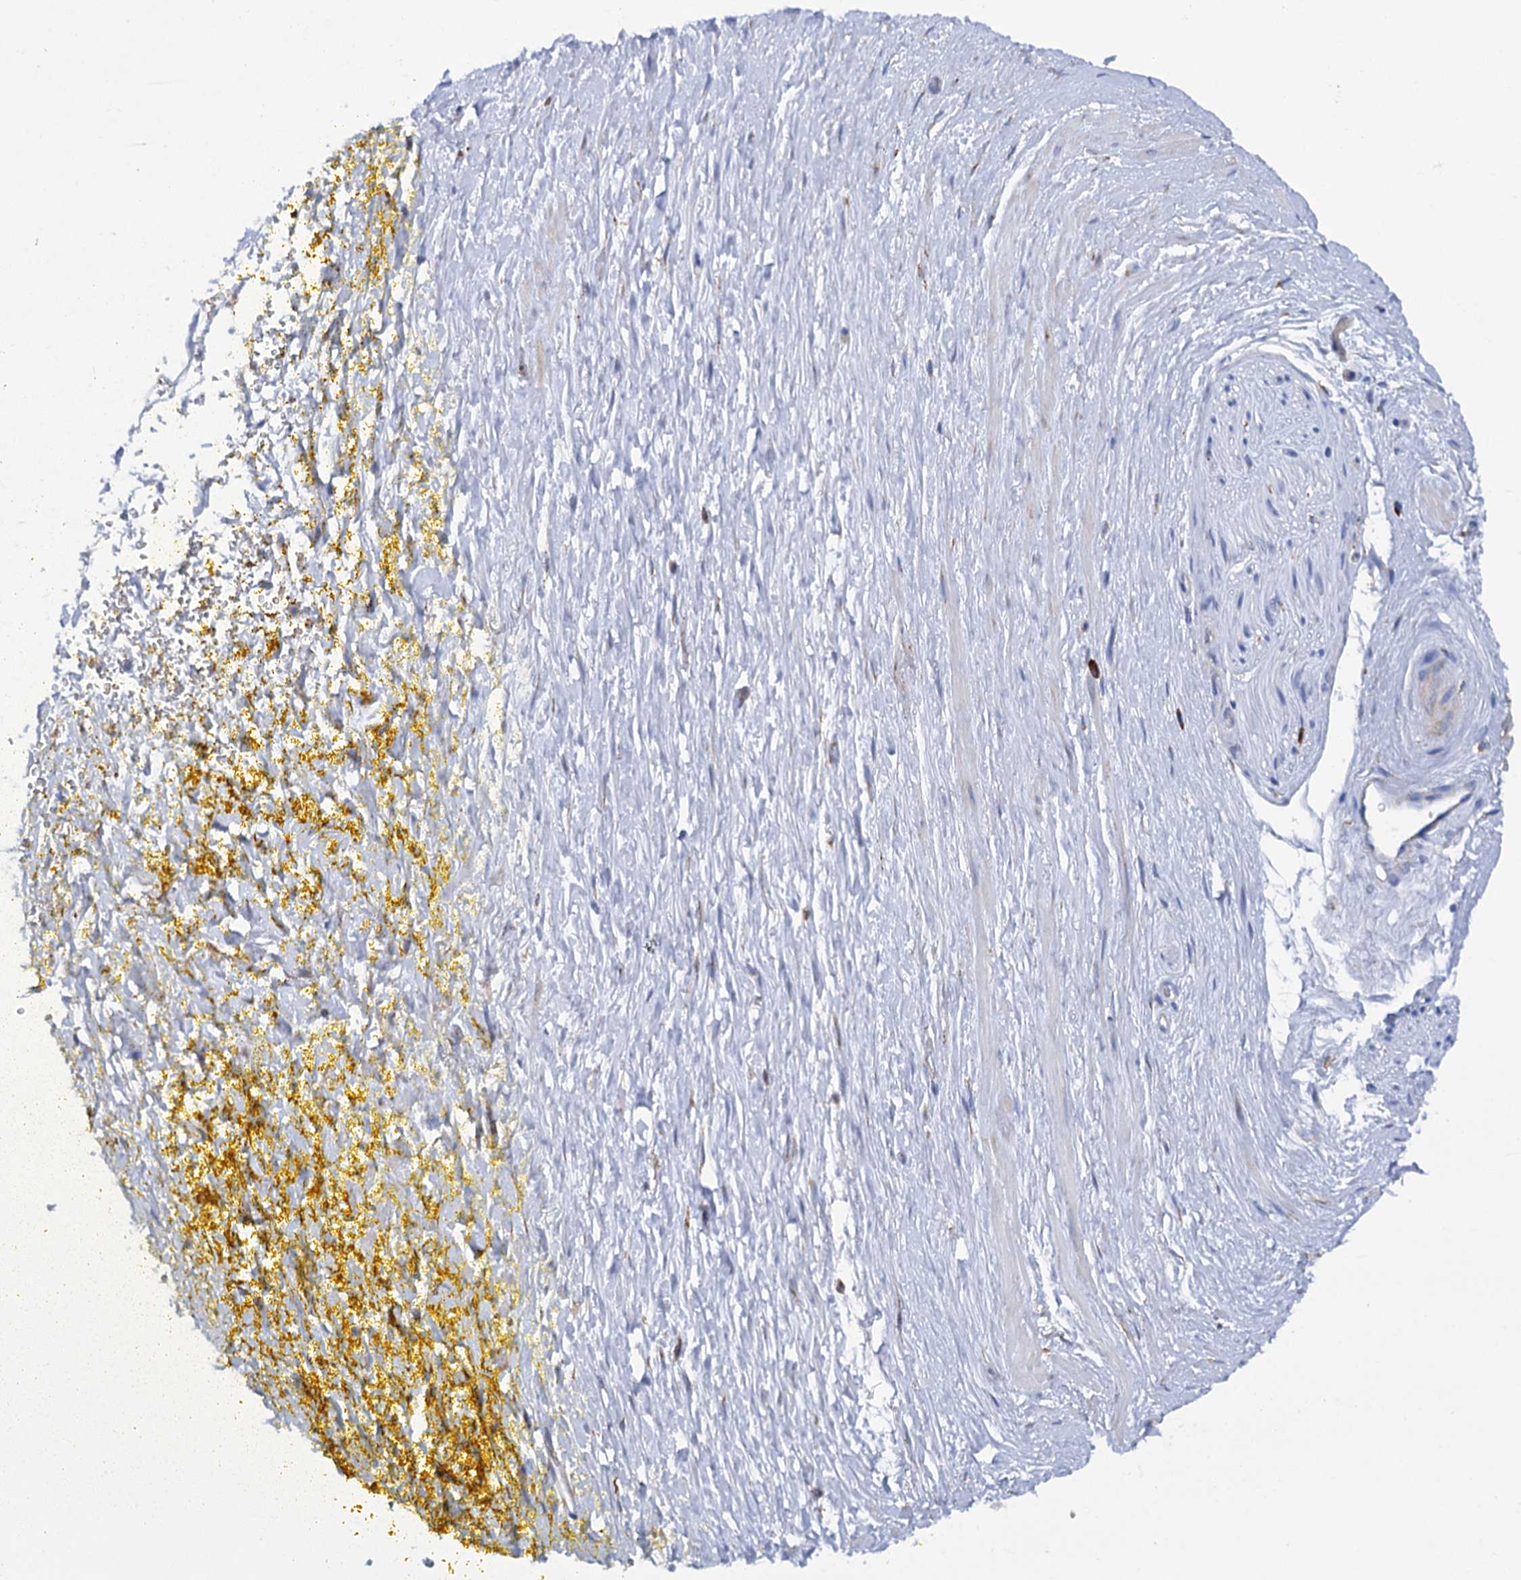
{"staining": {"intensity": "negative", "quantity": "none", "location": "none"}, "tissue": "adipose tissue", "cell_type": "Adipocytes", "image_type": "normal", "snomed": [{"axis": "morphology", "description": "Normal tissue, NOS"}, {"axis": "morphology", "description": "Adenocarcinoma, Low grade"}, {"axis": "topography", "description": "Prostate"}, {"axis": "topography", "description": "Peripheral nerve tissue"}], "caption": "This histopathology image is of normal adipose tissue stained with IHC to label a protein in brown with the nuclei are counter-stained blue. There is no expression in adipocytes.", "gene": "SHE", "patient": {"sex": "male", "age": 63}}